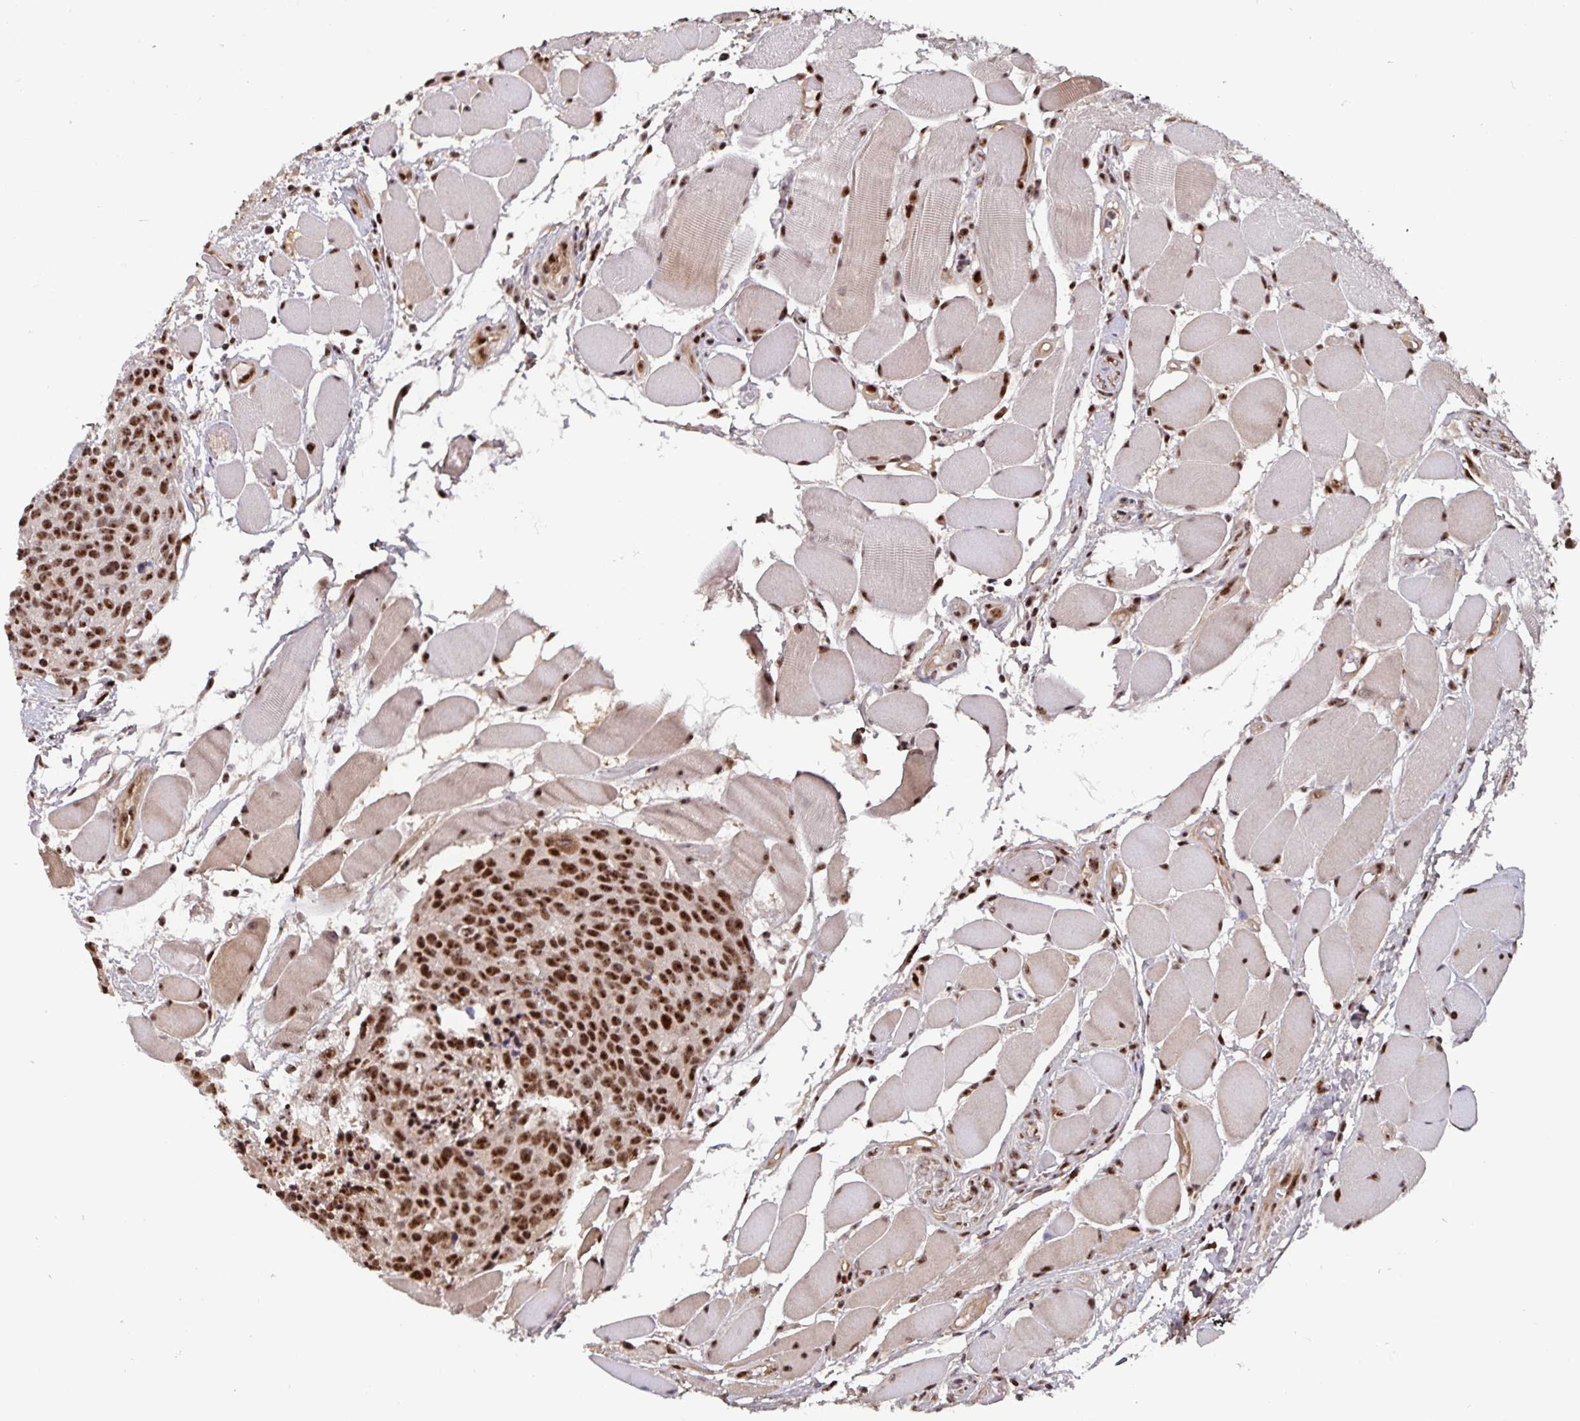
{"staining": {"intensity": "strong", "quantity": ">75%", "location": "nuclear"}, "tissue": "head and neck cancer", "cell_type": "Tumor cells", "image_type": "cancer", "snomed": [{"axis": "morphology", "description": "Squamous cell carcinoma, NOS"}, {"axis": "topography", "description": "Oral tissue"}, {"axis": "topography", "description": "Head-Neck"}], "caption": "Immunohistochemical staining of head and neck cancer (squamous cell carcinoma) displays high levels of strong nuclear expression in approximately >75% of tumor cells.", "gene": "LAS1L", "patient": {"sex": "male", "age": 64}}